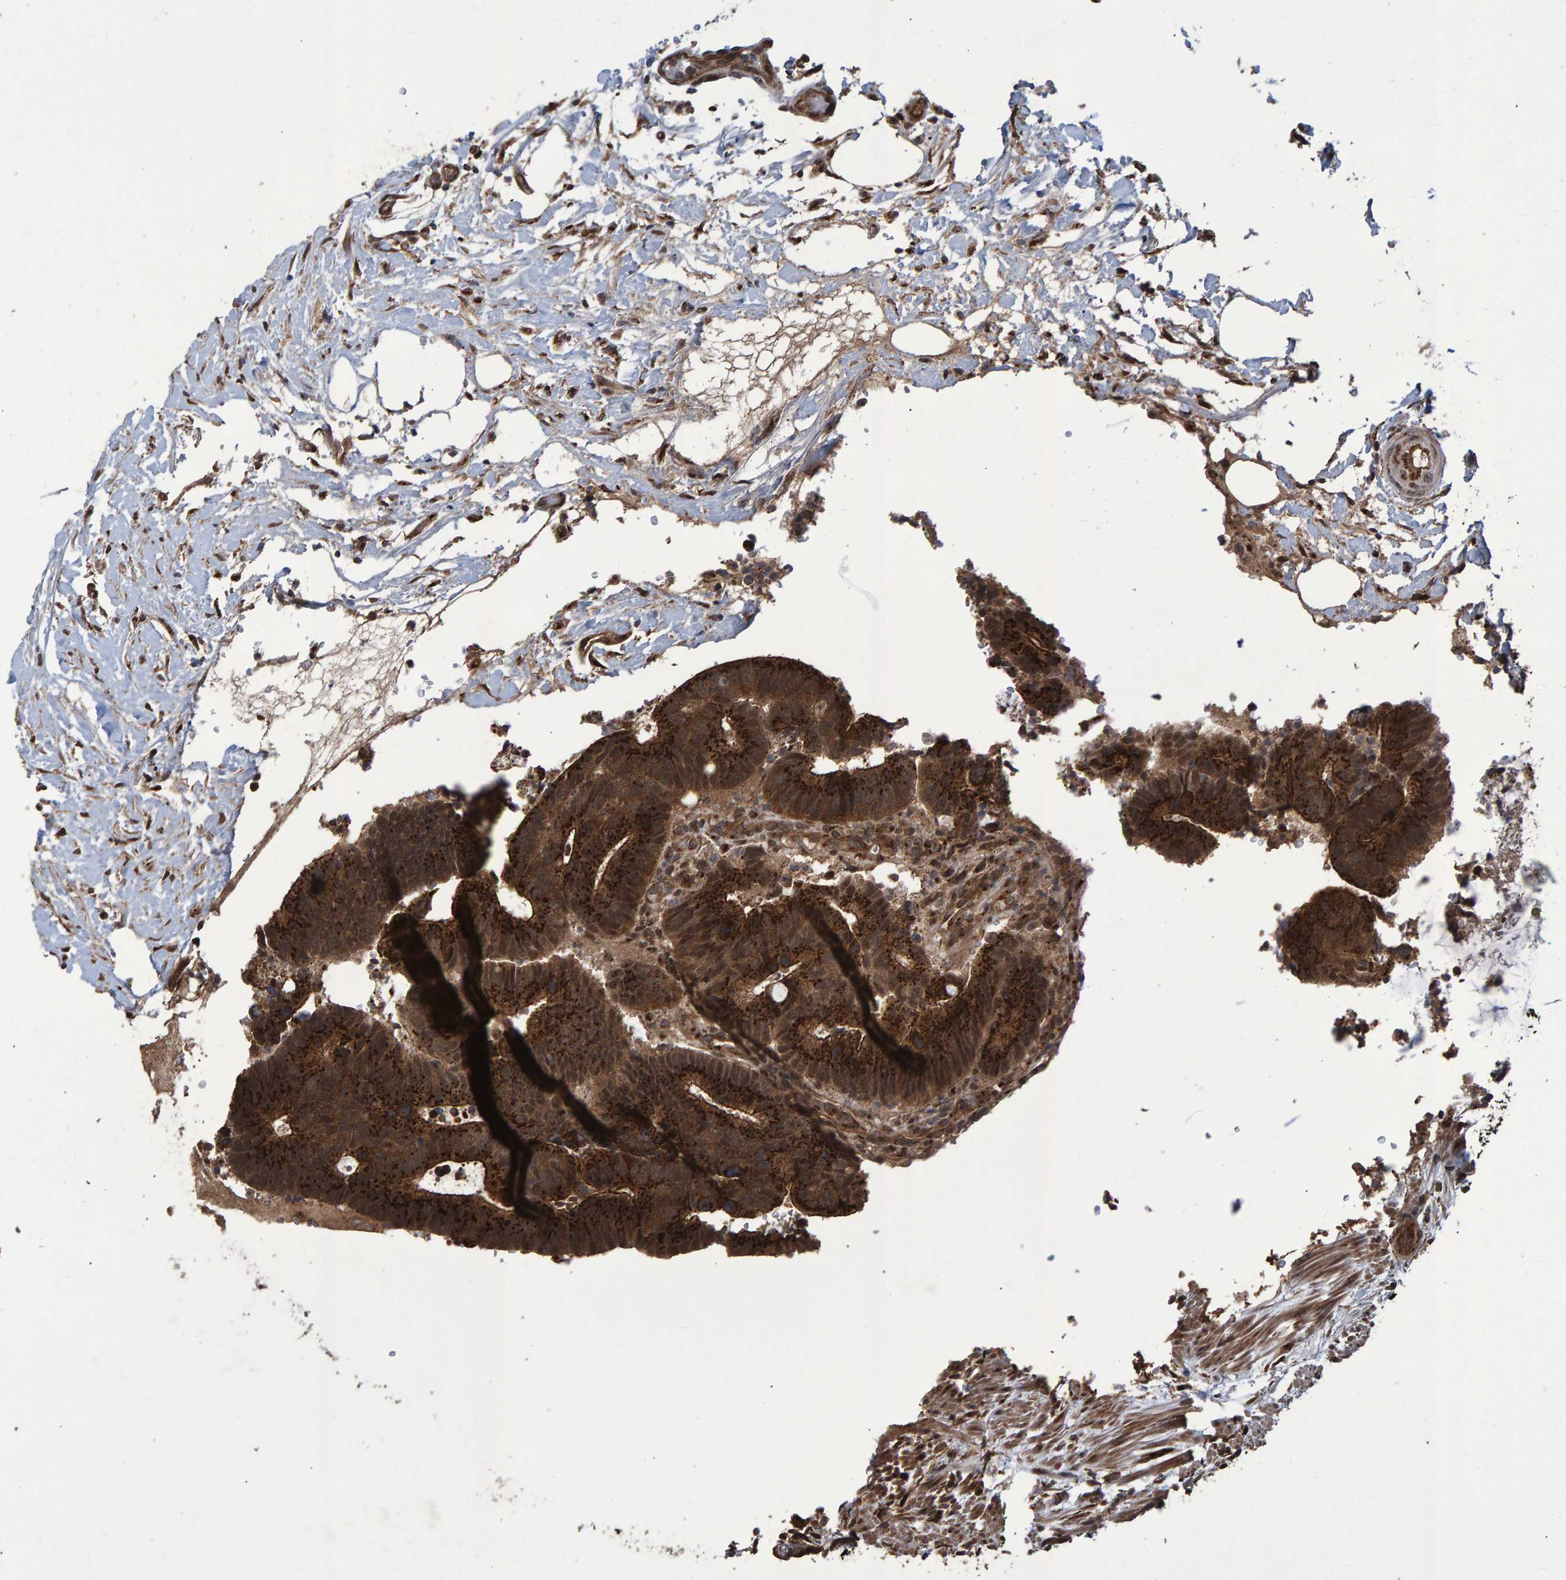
{"staining": {"intensity": "strong", "quantity": ">75%", "location": "cytoplasmic/membranous,nuclear"}, "tissue": "colorectal cancer", "cell_type": "Tumor cells", "image_type": "cancer", "snomed": [{"axis": "morphology", "description": "Adenocarcinoma, NOS"}, {"axis": "topography", "description": "Colon"}], "caption": "Protein staining demonstrates strong cytoplasmic/membranous and nuclear positivity in about >75% of tumor cells in adenocarcinoma (colorectal).", "gene": "TRIM68", "patient": {"sex": "male", "age": 56}}